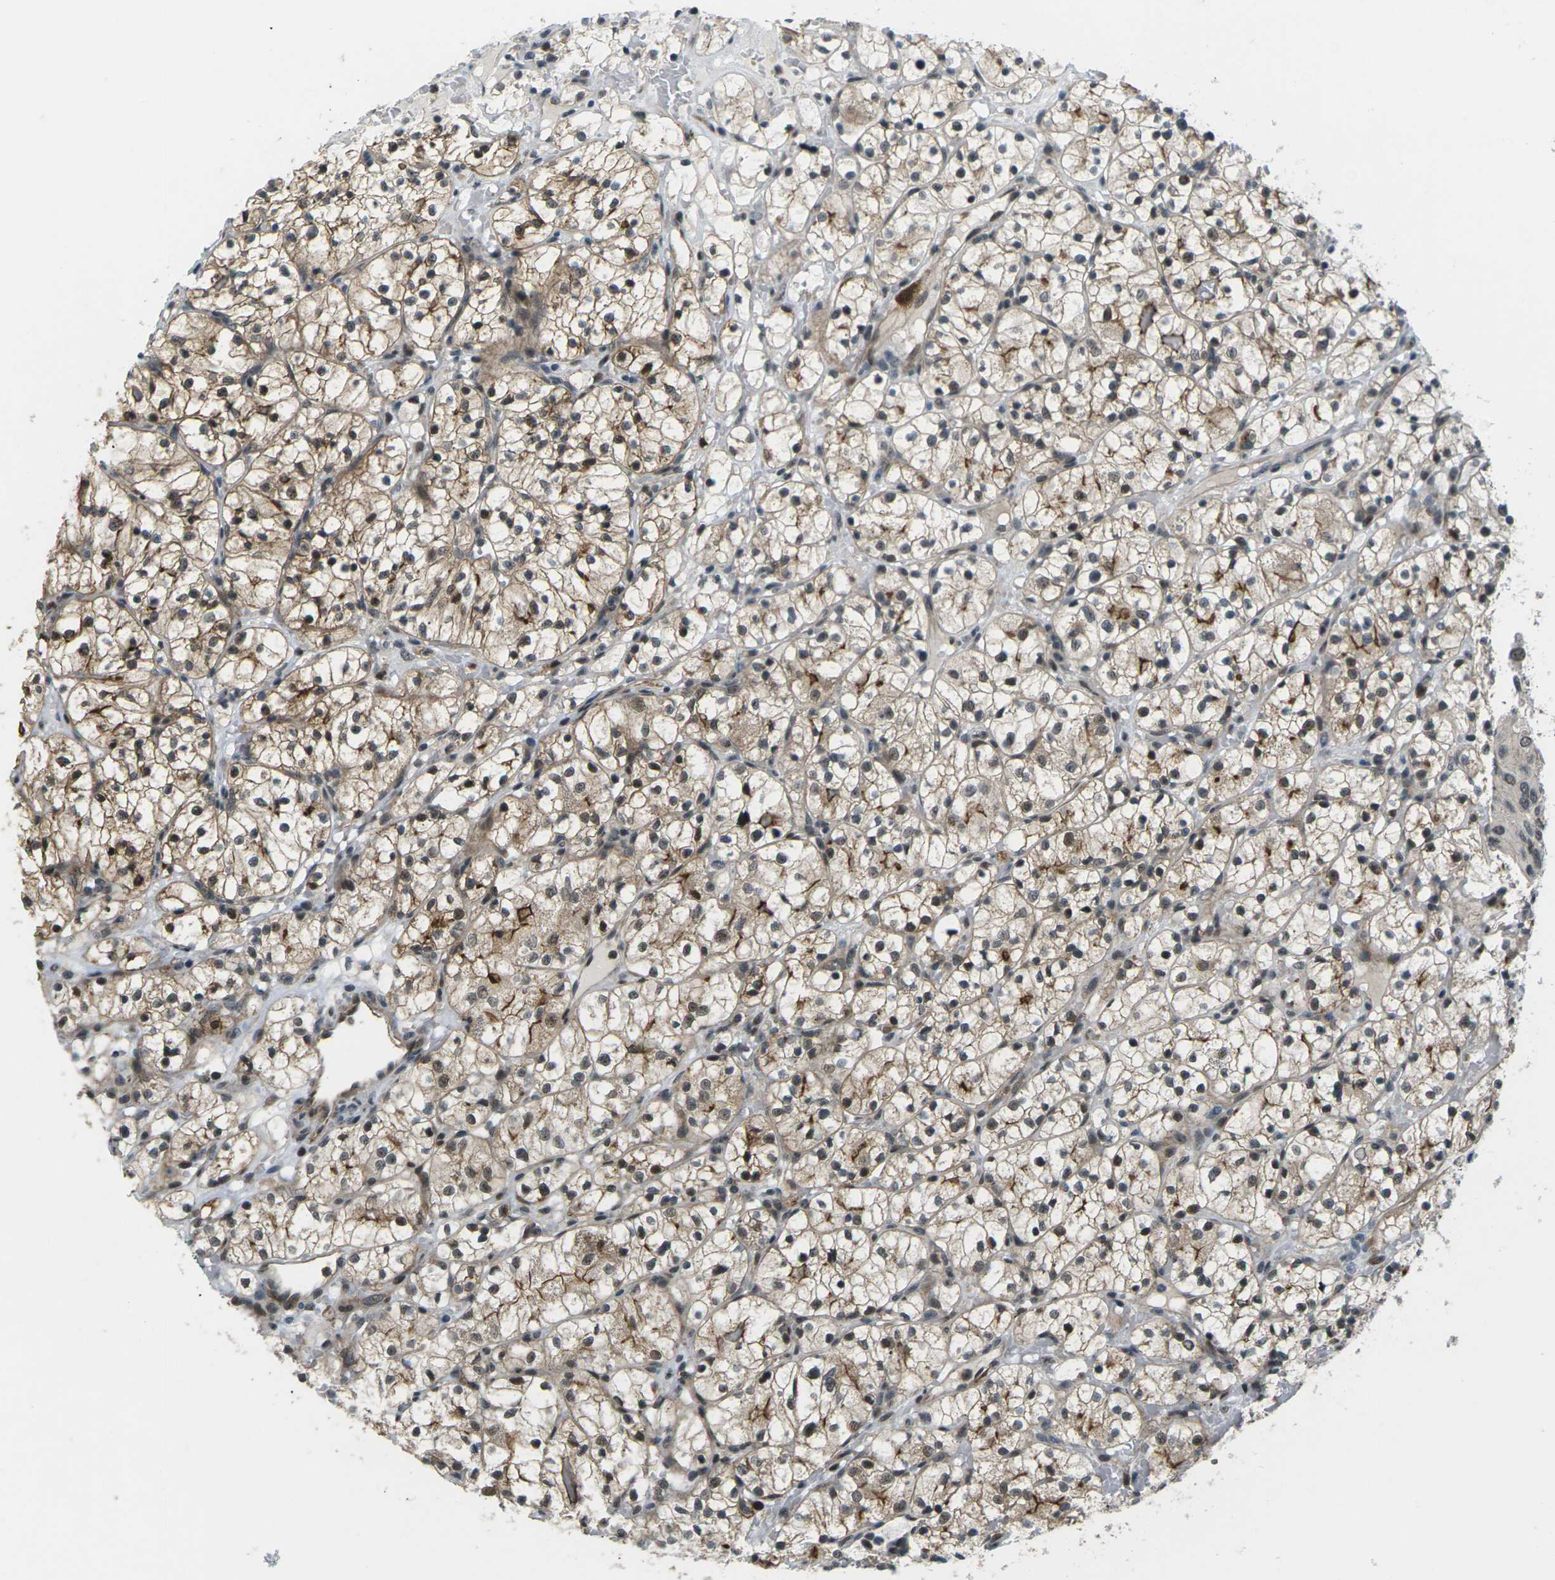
{"staining": {"intensity": "moderate", "quantity": ">75%", "location": "cytoplasmic/membranous,nuclear"}, "tissue": "renal cancer", "cell_type": "Tumor cells", "image_type": "cancer", "snomed": [{"axis": "morphology", "description": "Adenocarcinoma, NOS"}, {"axis": "topography", "description": "Kidney"}], "caption": "This image demonstrates IHC staining of renal adenocarcinoma, with medium moderate cytoplasmic/membranous and nuclear positivity in about >75% of tumor cells.", "gene": "UBE2S", "patient": {"sex": "female", "age": 60}}